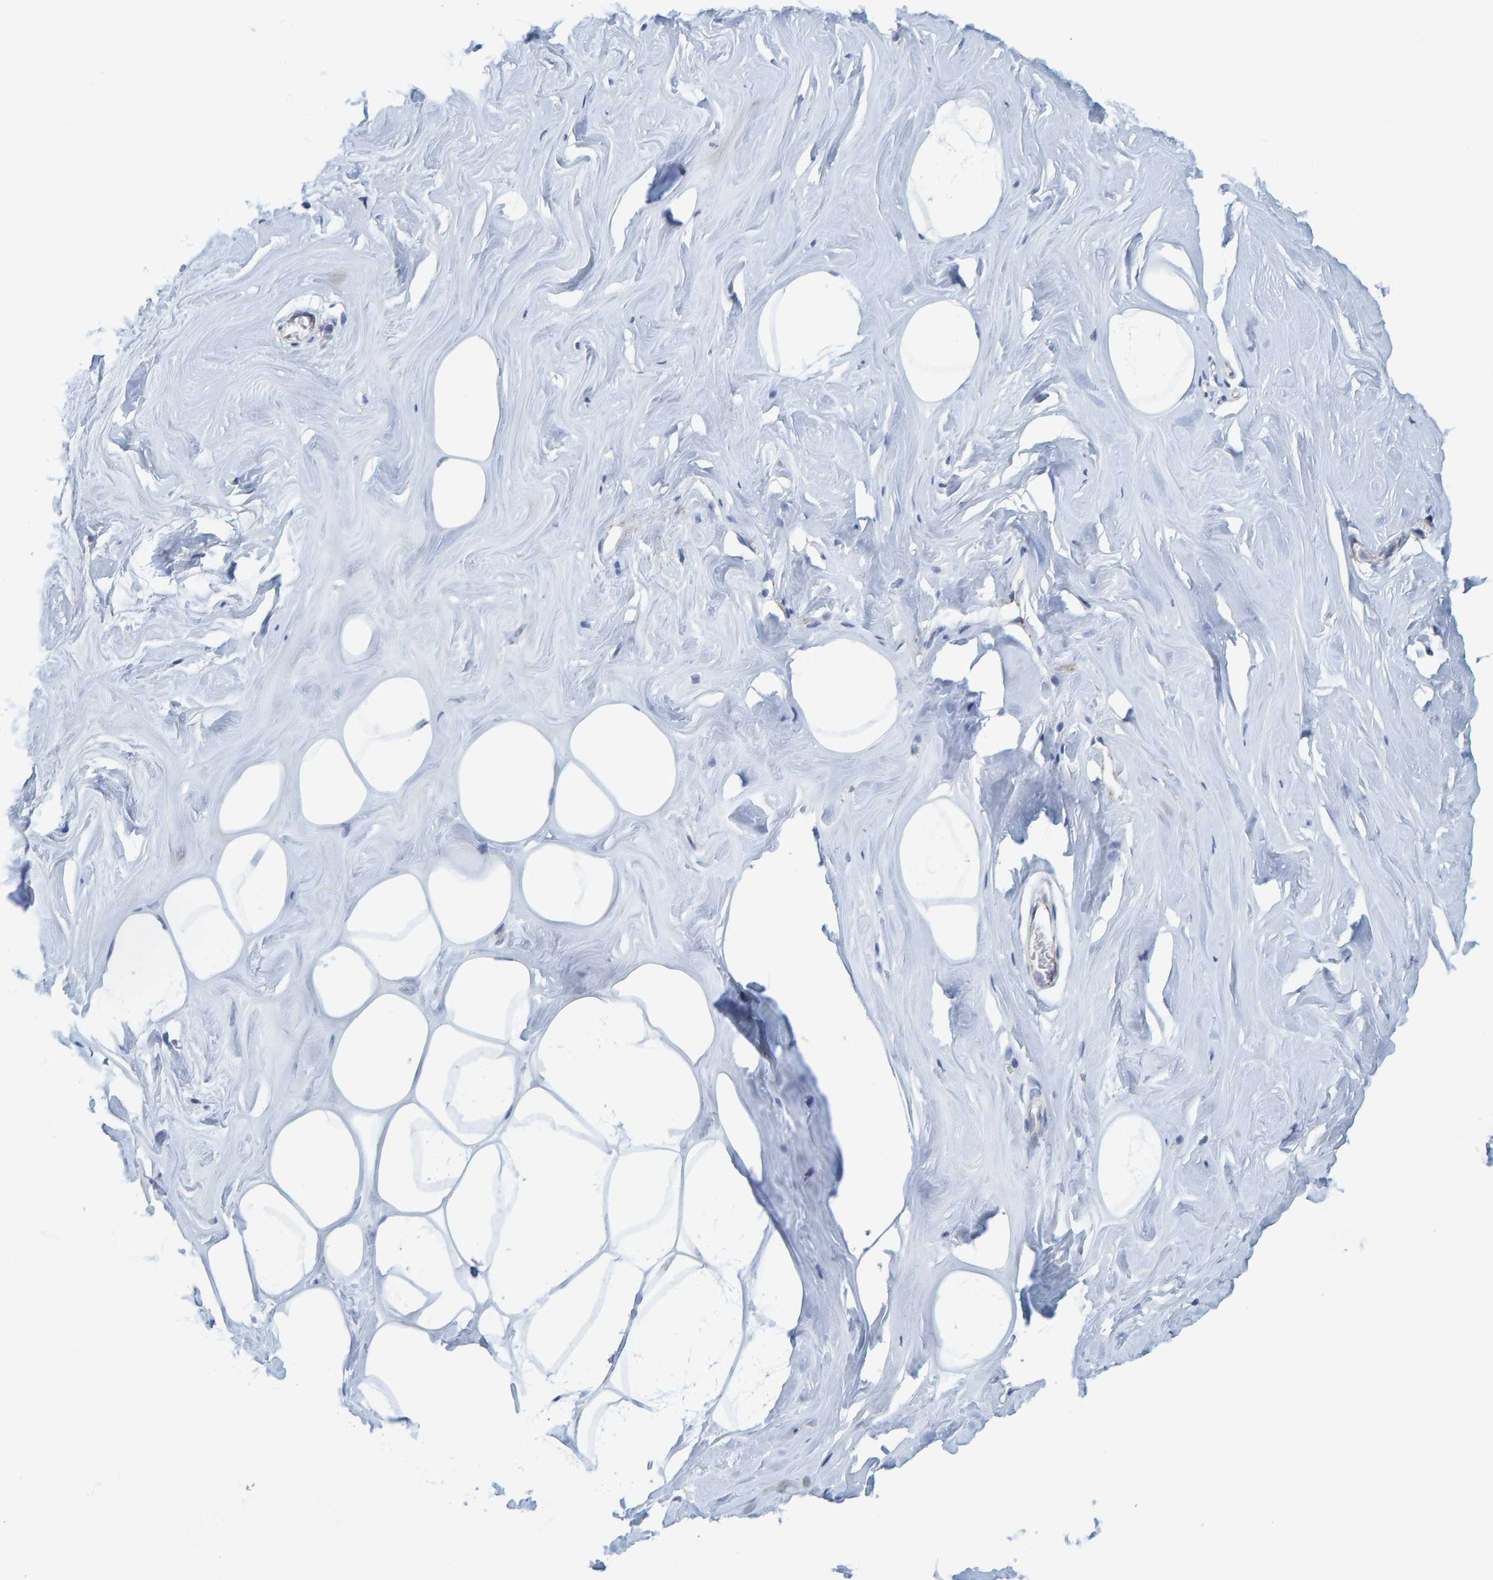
{"staining": {"intensity": "weak", "quantity": "25%-75%", "location": "cytoplasmic/membranous"}, "tissue": "adipose tissue", "cell_type": "Adipocytes", "image_type": "normal", "snomed": [{"axis": "morphology", "description": "Normal tissue, NOS"}, {"axis": "morphology", "description": "Fibrosis, NOS"}, {"axis": "topography", "description": "Breast"}, {"axis": "topography", "description": "Adipose tissue"}], "caption": "Protein staining of normal adipose tissue exhibits weak cytoplasmic/membranous positivity in approximately 25%-75% of adipocytes.", "gene": "MRPS7", "patient": {"sex": "female", "age": 39}}